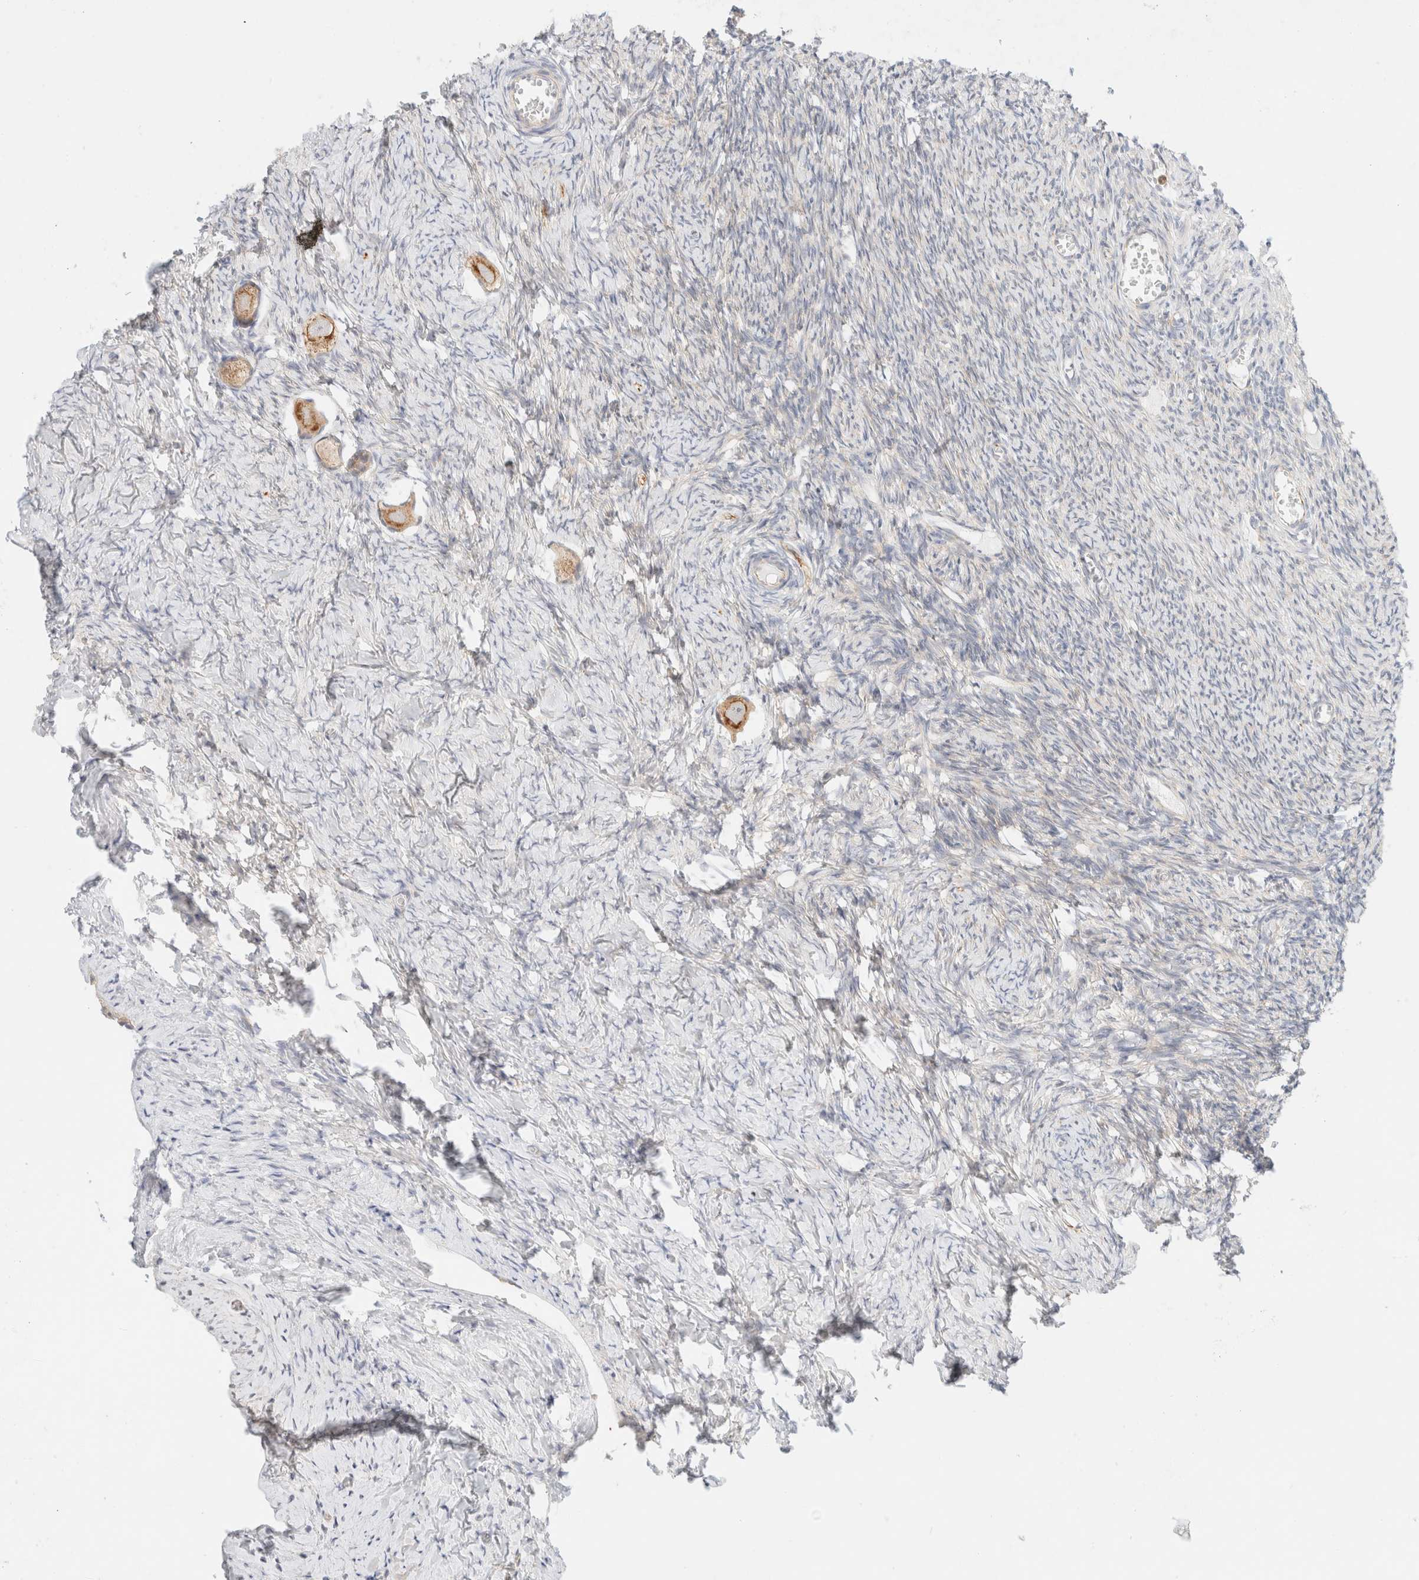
{"staining": {"intensity": "moderate", "quantity": ">75%", "location": "cytoplasmic/membranous"}, "tissue": "ovary", "cell_type": "Follicle cells", "image_type": "normal", "snomed": [{"axis": "morphology", "description": "Normal tissue, NOS"}, {"axis": "topography", "description": "Ovary"}], "caption": "Moderate cytoplasmic/membranous protein expression is identified in about >75% of follicle cells in ovary.", "gene": "UNC13B", "patient": {"sex": "female", "age": 27}}